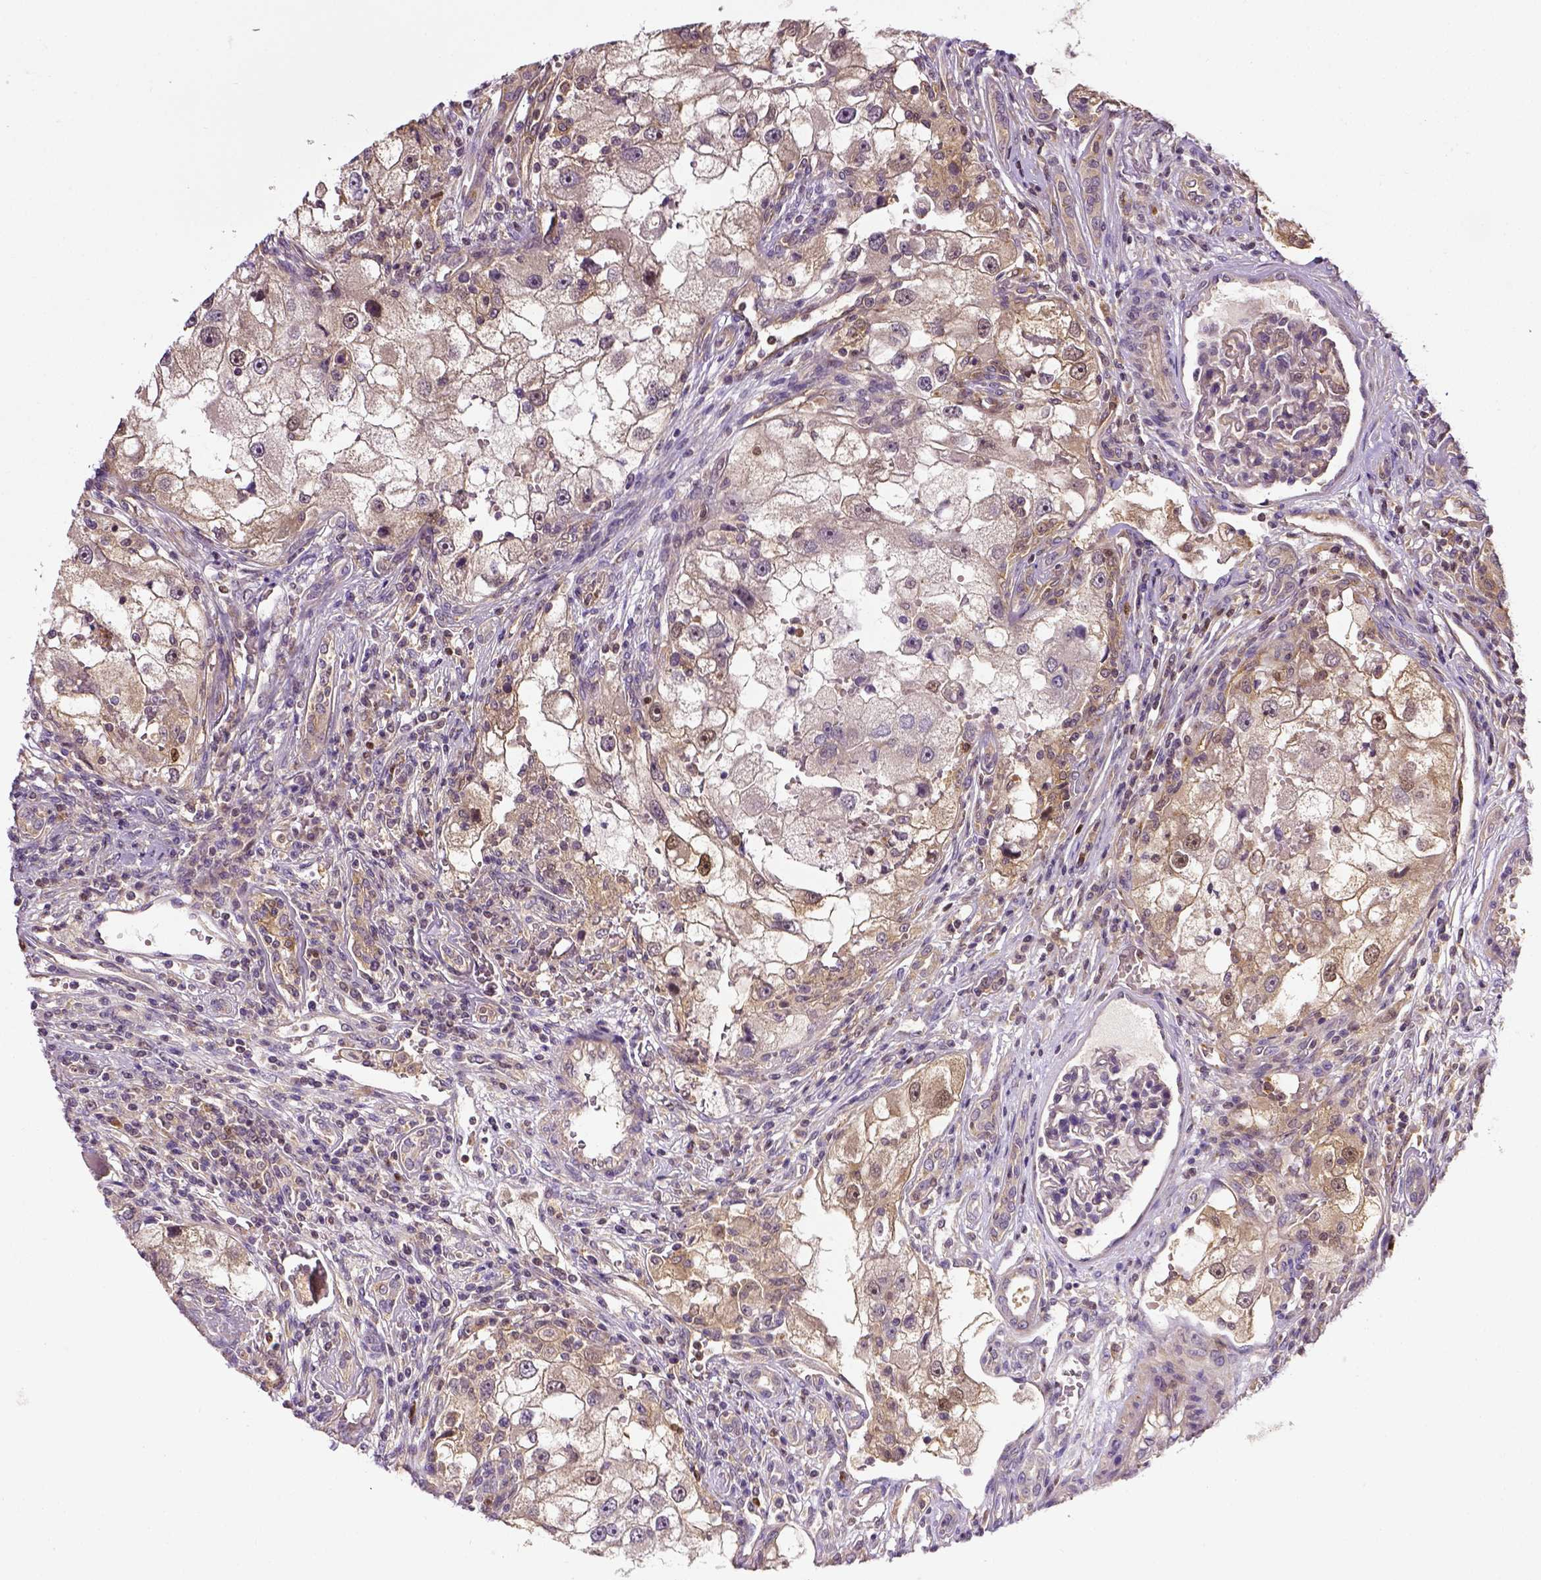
{"staining": {"intensity": "weak", "quantity": "25%-75%", "location": "cytoplasmic/membranous"}, "tissue": "renal cancer", "cell_type": "Tumor cells", "image_type": "cancer", "snomed": [{"axis": "morphology", "description": "Adenocarcinoma, NOS"}, {"axis": "topography", "description": "Kidney"}], "caption": "IHC histopathology image of neoplastic tissue: human renal cancer (adenocarcinoma) stained using immunohistochemistry (IHC) exhibits low levels of weak protein expression localized specifically in the cytoplasmic/membranous of tumor cells, appearing as a cytoplasmic/membranous brown color.", "gene": "MATK", "patient": {"sex": "male", "age": 63}}